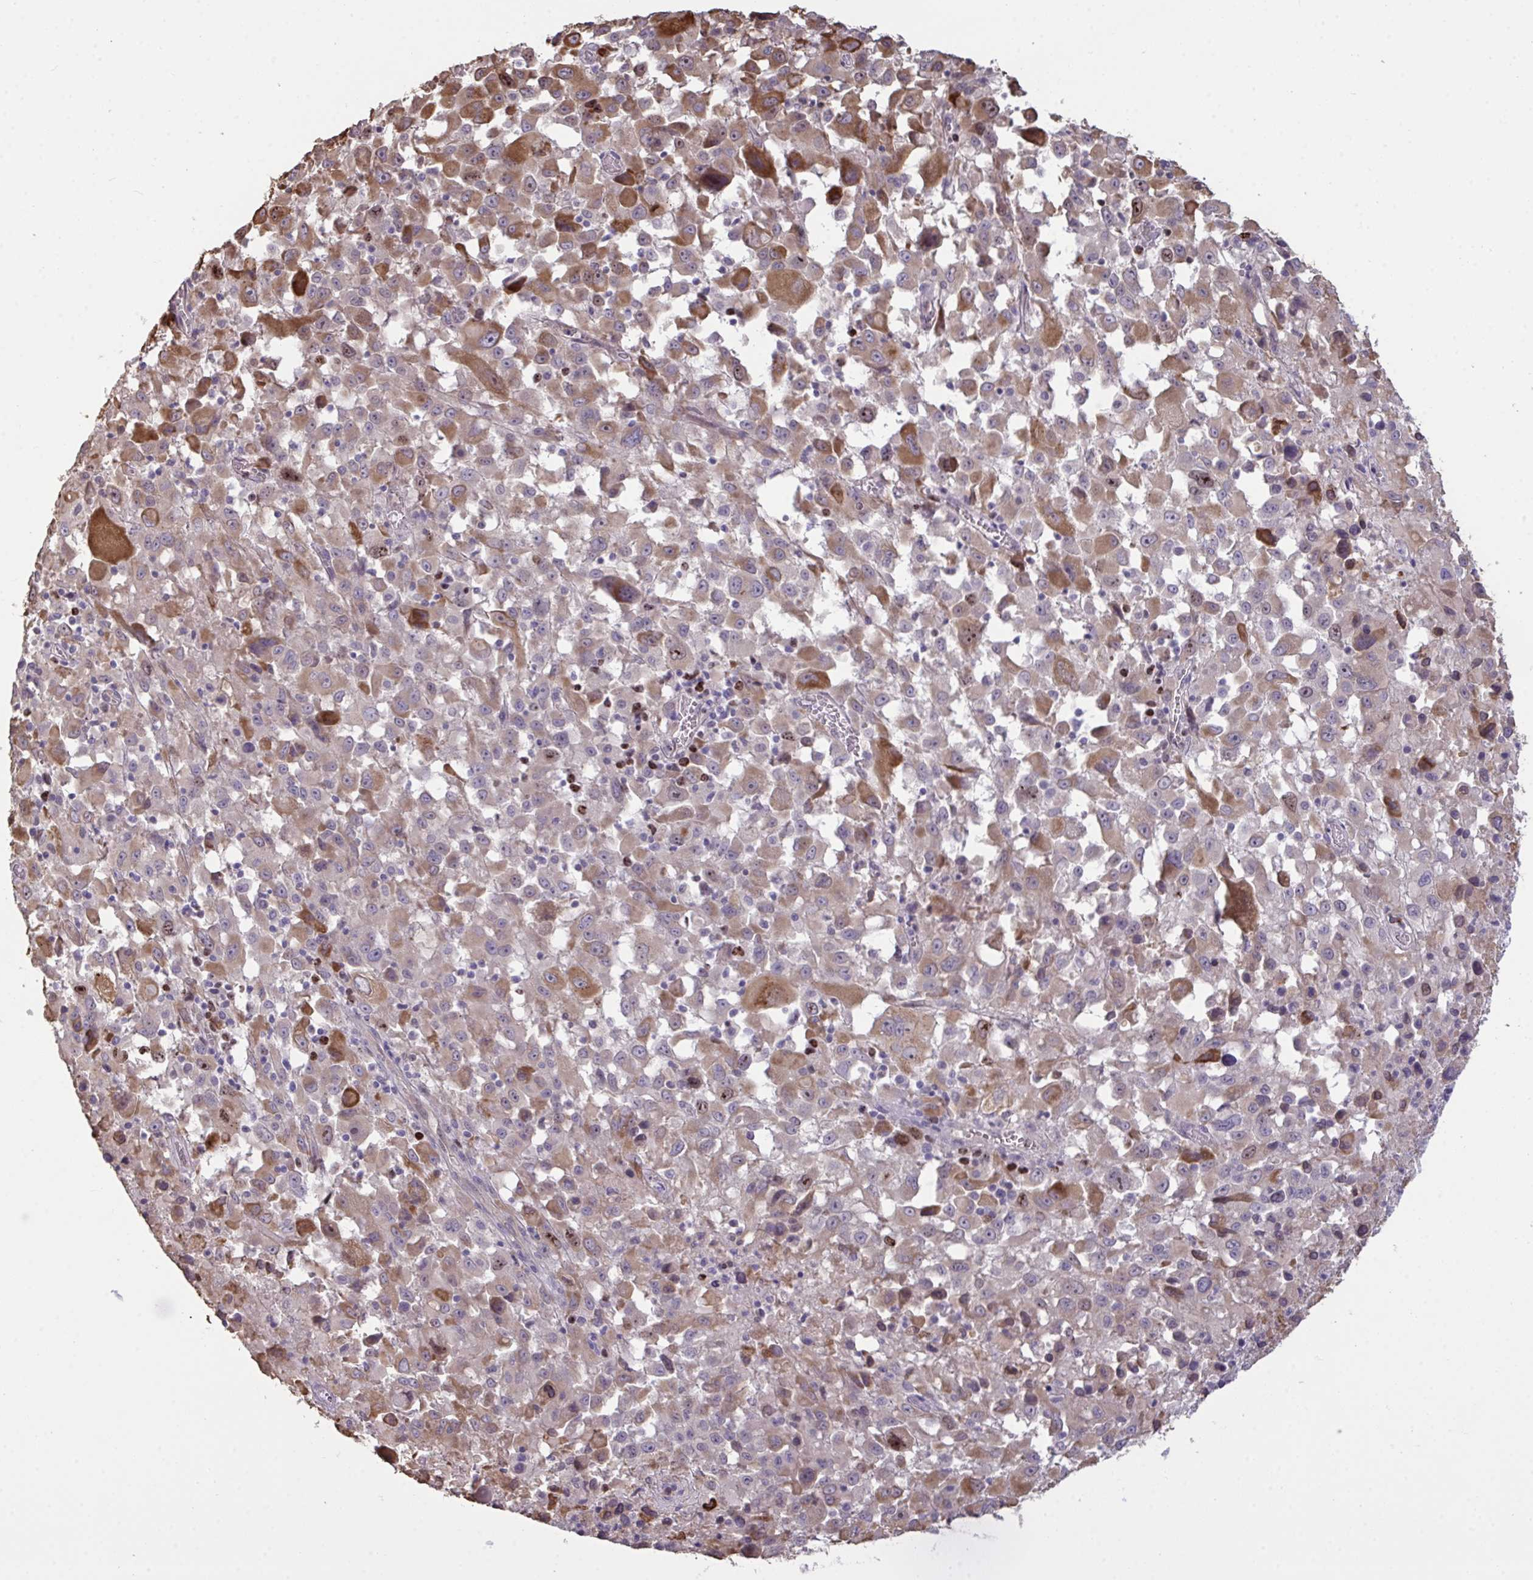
{"staining": {"intensity": "moderate", "quantity": ">75%", "location": "cytoplasmic/membranous,nuclear"}, "tissue": "melanoma", "cell_type": "Tumor cells", "image_type": "cancer", "snomed": [{"axis": "morphology", "description": "Malignant melanoma, Metastatic site"}, {"axis": "topography", "description": "Soft tissue"}], "caption": "High-magnification brightfield microscopy of malignant melanoma (metastatic site) stained with DAB (3,3'-diaminobenzidine) (brown) and counterstained with hematoxylin (blue). tumor cells exhibit moderate cytoplasmic/membranous and nuclear expression is identified in about>75% of cells. (brown staining indicates protein expression, while blue staining denotes nuclei).", "gene": "SETD7", "patient": {"sex": "male", "age": 50}}